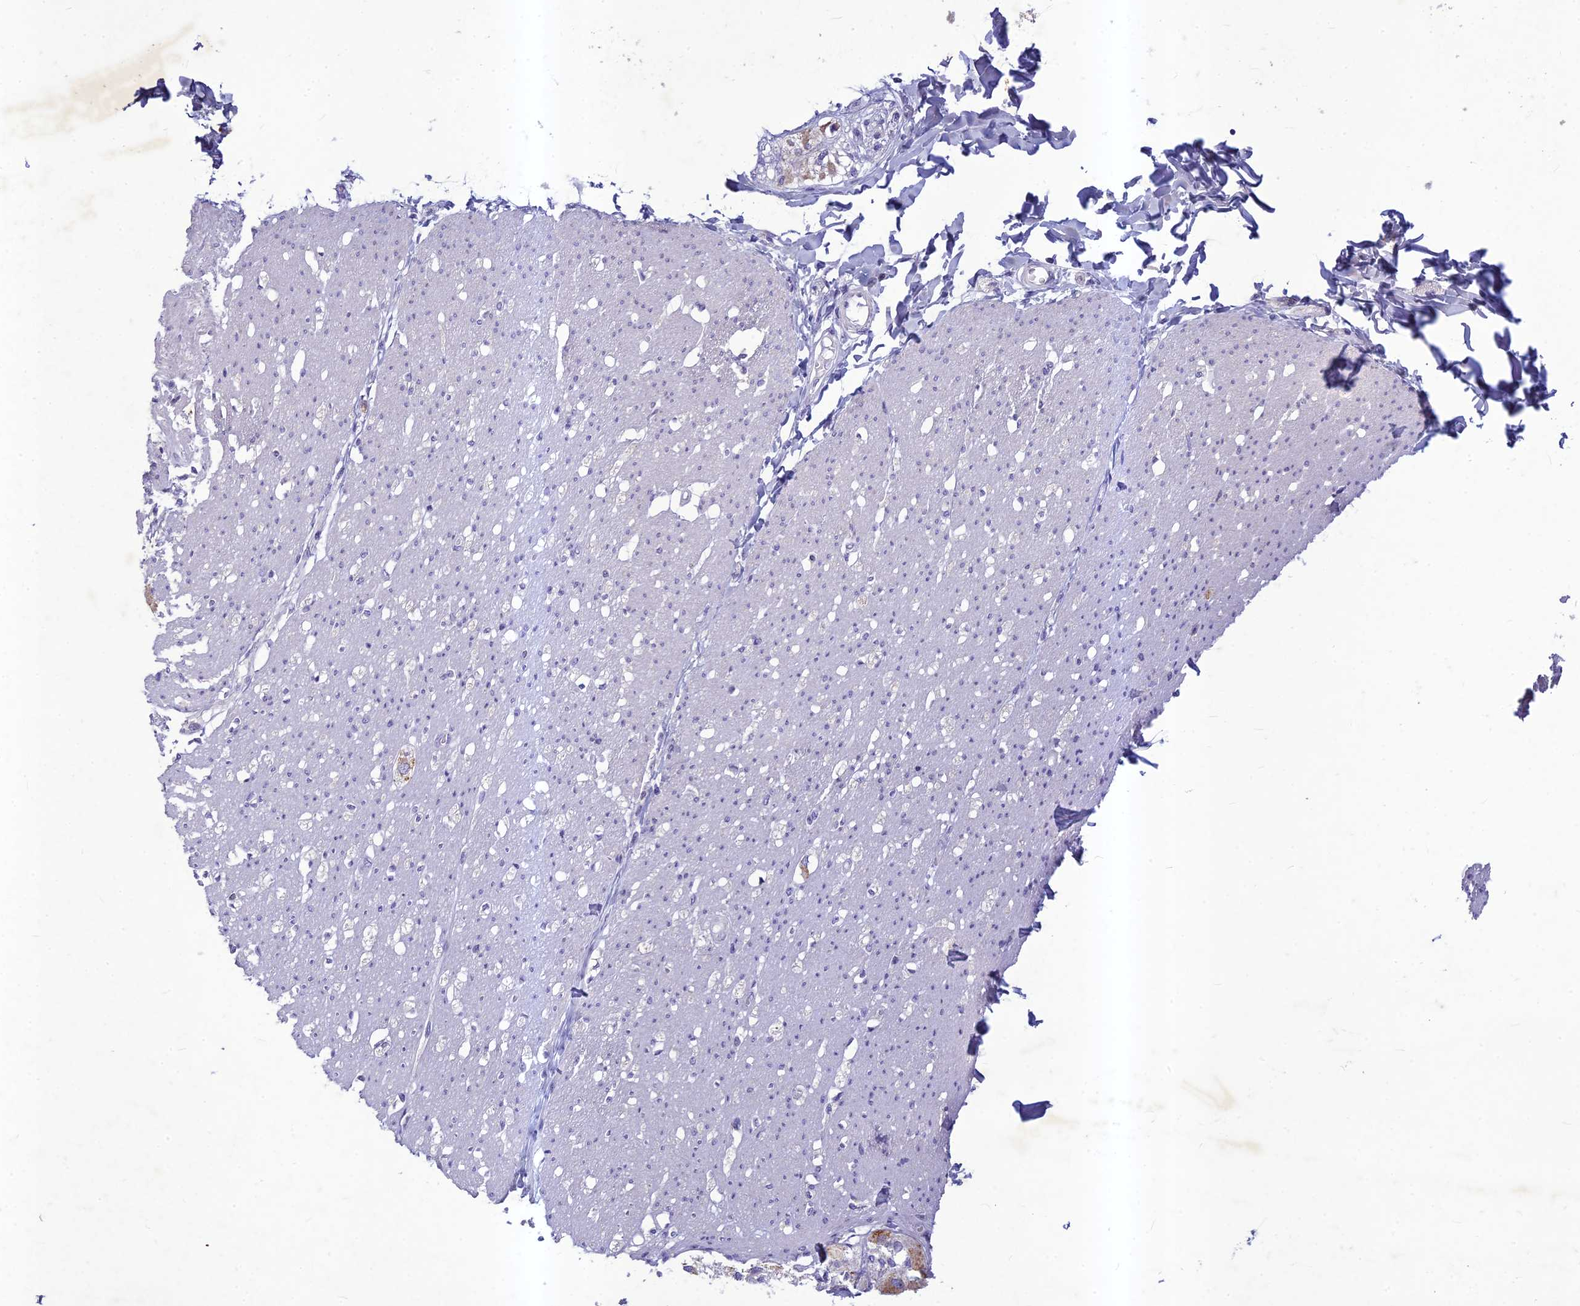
{"staining": {"intensity": "negative", "quantity": "none", "location": "none"}, "tissue": "smooth muscle", "cell_type": "Smooth muscle cells", "image_type": "normal", "snomed": [{"axis": "morphology", "description": "Normal tissue, NOS"}, {"axis": "morphology", "description": "Adenocarcinoma, NOS"}, {"axis": "topography", "description": "Colon"}, {"axis": "topography", "description": "Peripheral nerve tissue"}], "caption": "High power microscopy photomicrograph of an immunohistochemistry photomicrograph of unremarkable smooth muscle, revealing no significant staining in smooth muscle cells.", "gene": "HIGD1A", "patient": {"sex": "male", "age": 14}}